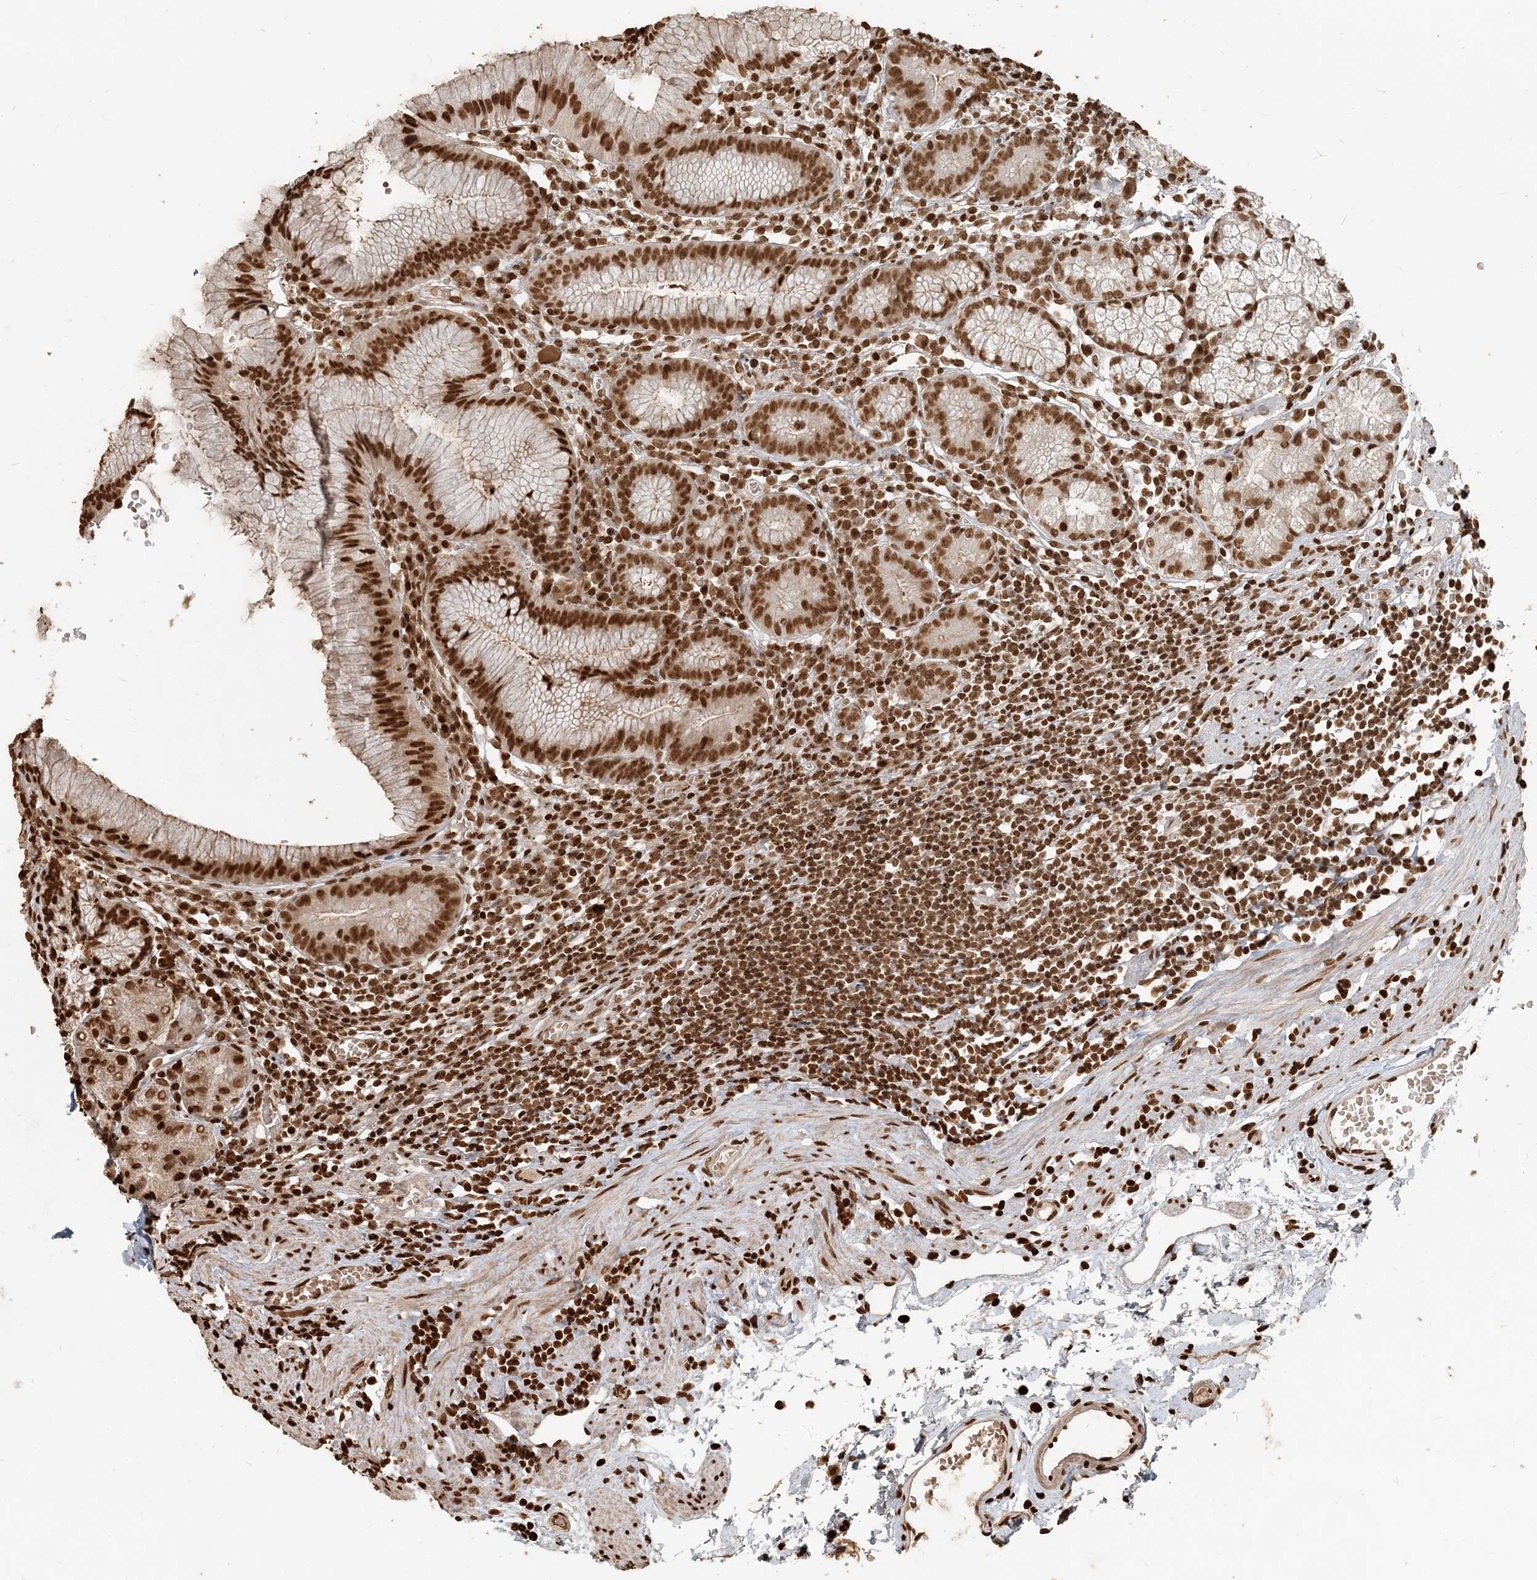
{"staining": {"intensity": "strong", "quantity": ">75%", "location": "nuclear"}, "tissue": "stomach", "cell_type": "Glandular cells", "image_type": "normal", "snomed": [{"axis": "morphology", "description": "Normal tissue, NOS"}, {"axis": "topography", "description": "Stomach"}], "caption": "A brown stain shows strong nuclear staining of a protein in glandular cells of unremarkable stomach.", "gene": "H3", "patient": {"sex": "male", "age": 55}}